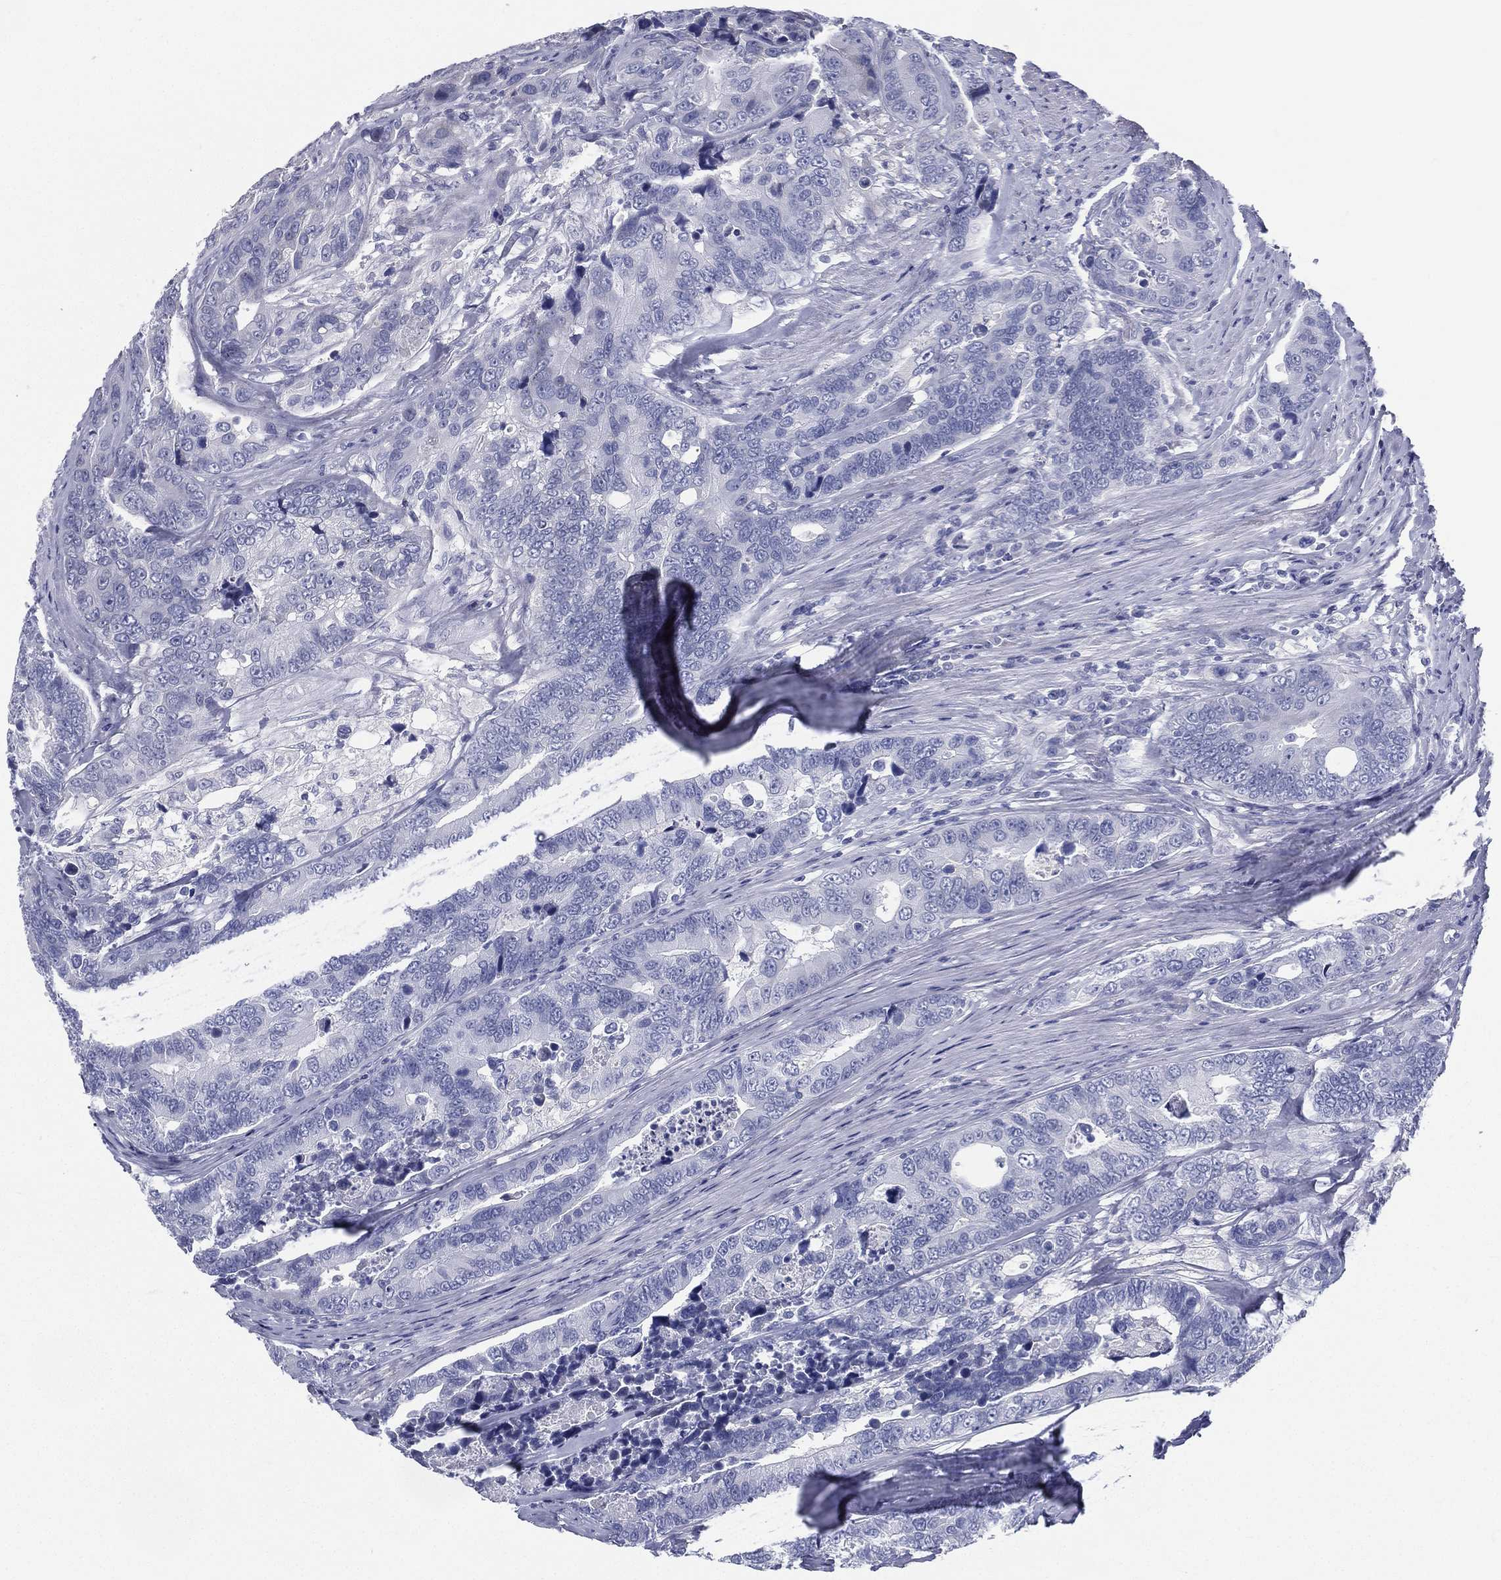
{"staining": {"intensity": "negative", "quantity": "none", "location": "none"}, "tissue": "colorectal cancer", "cell_type": "Tumor cells", "image_type": "cancer", "snomed": [{"axis": "morphology", "description": "Adenocarcinoma, NOS"}, {"axis": "topography", "description": "Colon"}], "caption": "This histopathology image is of colorectal cancer (adenocarcinoma) stained with immunohistochemistry (IHC) to label a protein in brown with the nuclei are counter-stained blue. There is no expression in tumor cells.", "gene": "RSPH4A", "patient": {"sex": "female", "age": 72}}